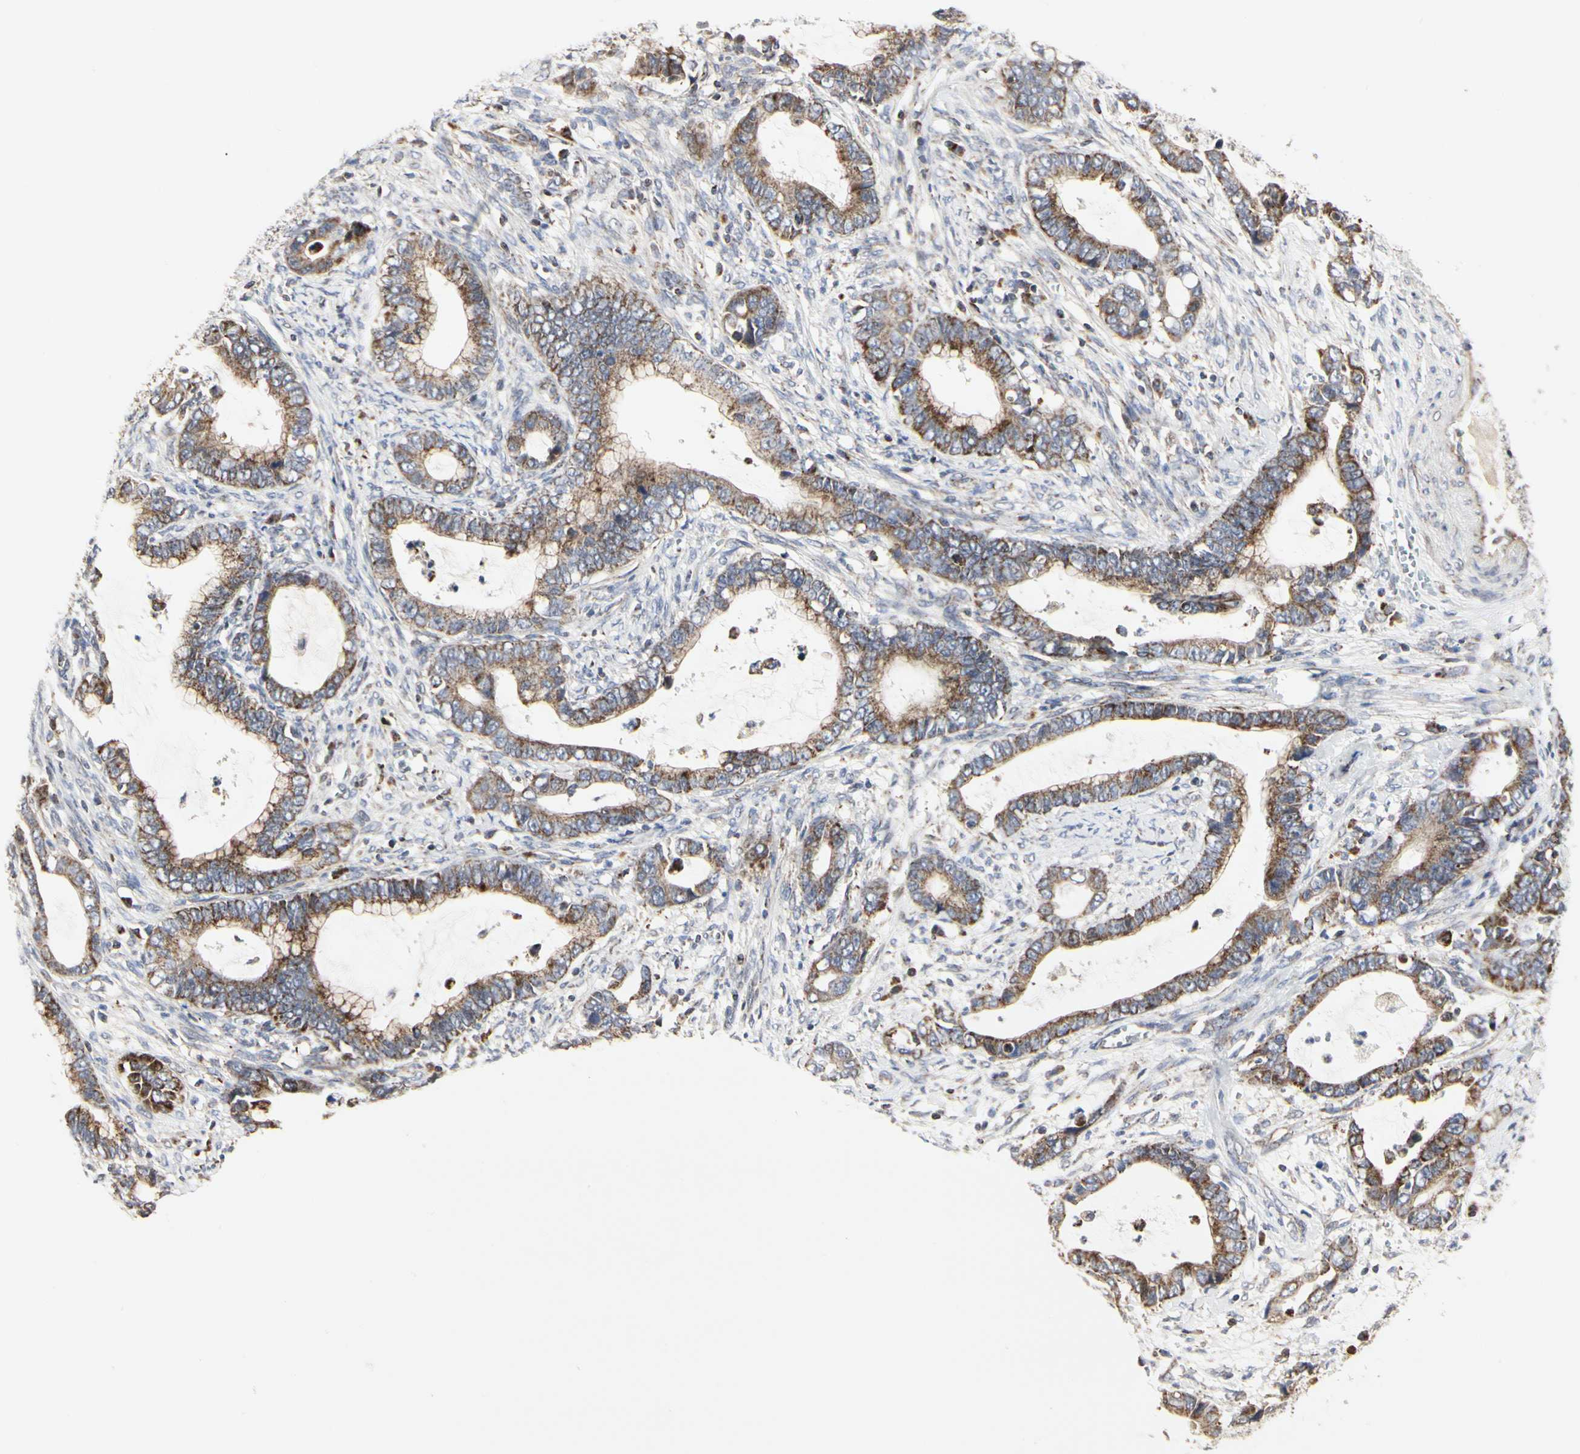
{"staining": {"intensity": "moderate", "quantity": ">75%", "location": "cytoplasmic/membranous"}, "tissue": "cervical cancer", "cell_type": "Tumor cells", "image_type": "cancer", "snomed": [{"axis": "morphology", "description": "Adenocarcinoma, NOS"}, {"axis": "topography", "description": "Cervix"}], "caption": "Cervical cancer (adenocarcinoma) stained with DAB (3,3'-diaminobenzidine) IHC shows medium levels of moderate cytoplasmic/membranous positivity in about >75% of tumor cells. (Stains: DAB (3,3'-diaminobenzidine) in brown, nuclei in blue, Microscopy: brightfield microscopy at high magnification).", "gene": "TSKU", "patient": {"sex": "female", "age": 44}}